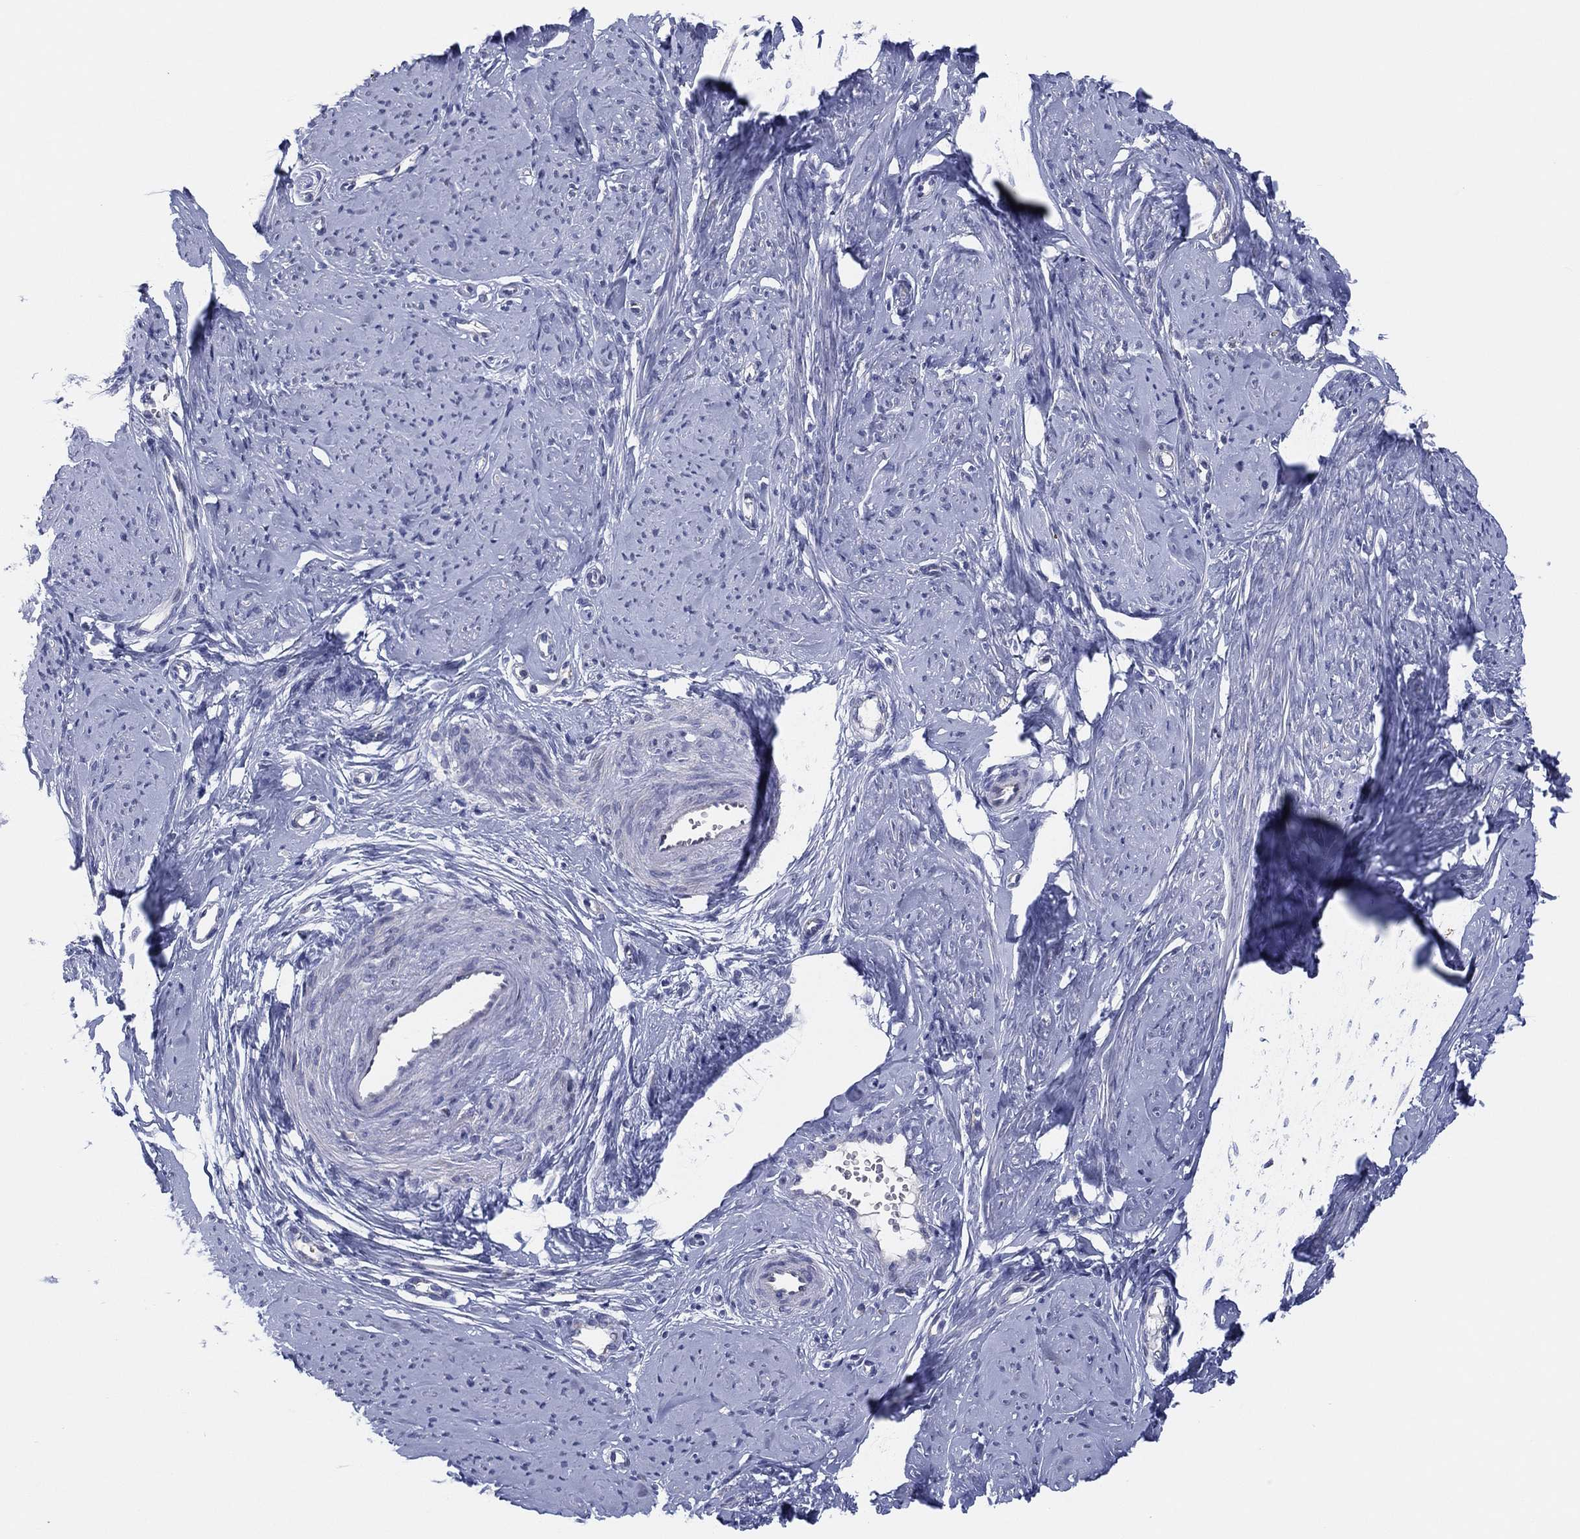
{"staining": {"intensity": "negative", "quantity": "none", "location": "none"}, "tissue": "smooth muscle", "cell_type": "Smooth muscle cells", "image_type": "normal", "snomed": [{"axis": "morphology", "description": "Normal tissue, NOS"}, {"axis": "topography", "description": "Smooth muscle"}], "caption": "The immunohistochemistry (IHC) micrograph has no significant staining in smooth muscle cells of smooth muscle.", "gene": "HEATR4", "patient": {"sex": "female", "age": 48}}